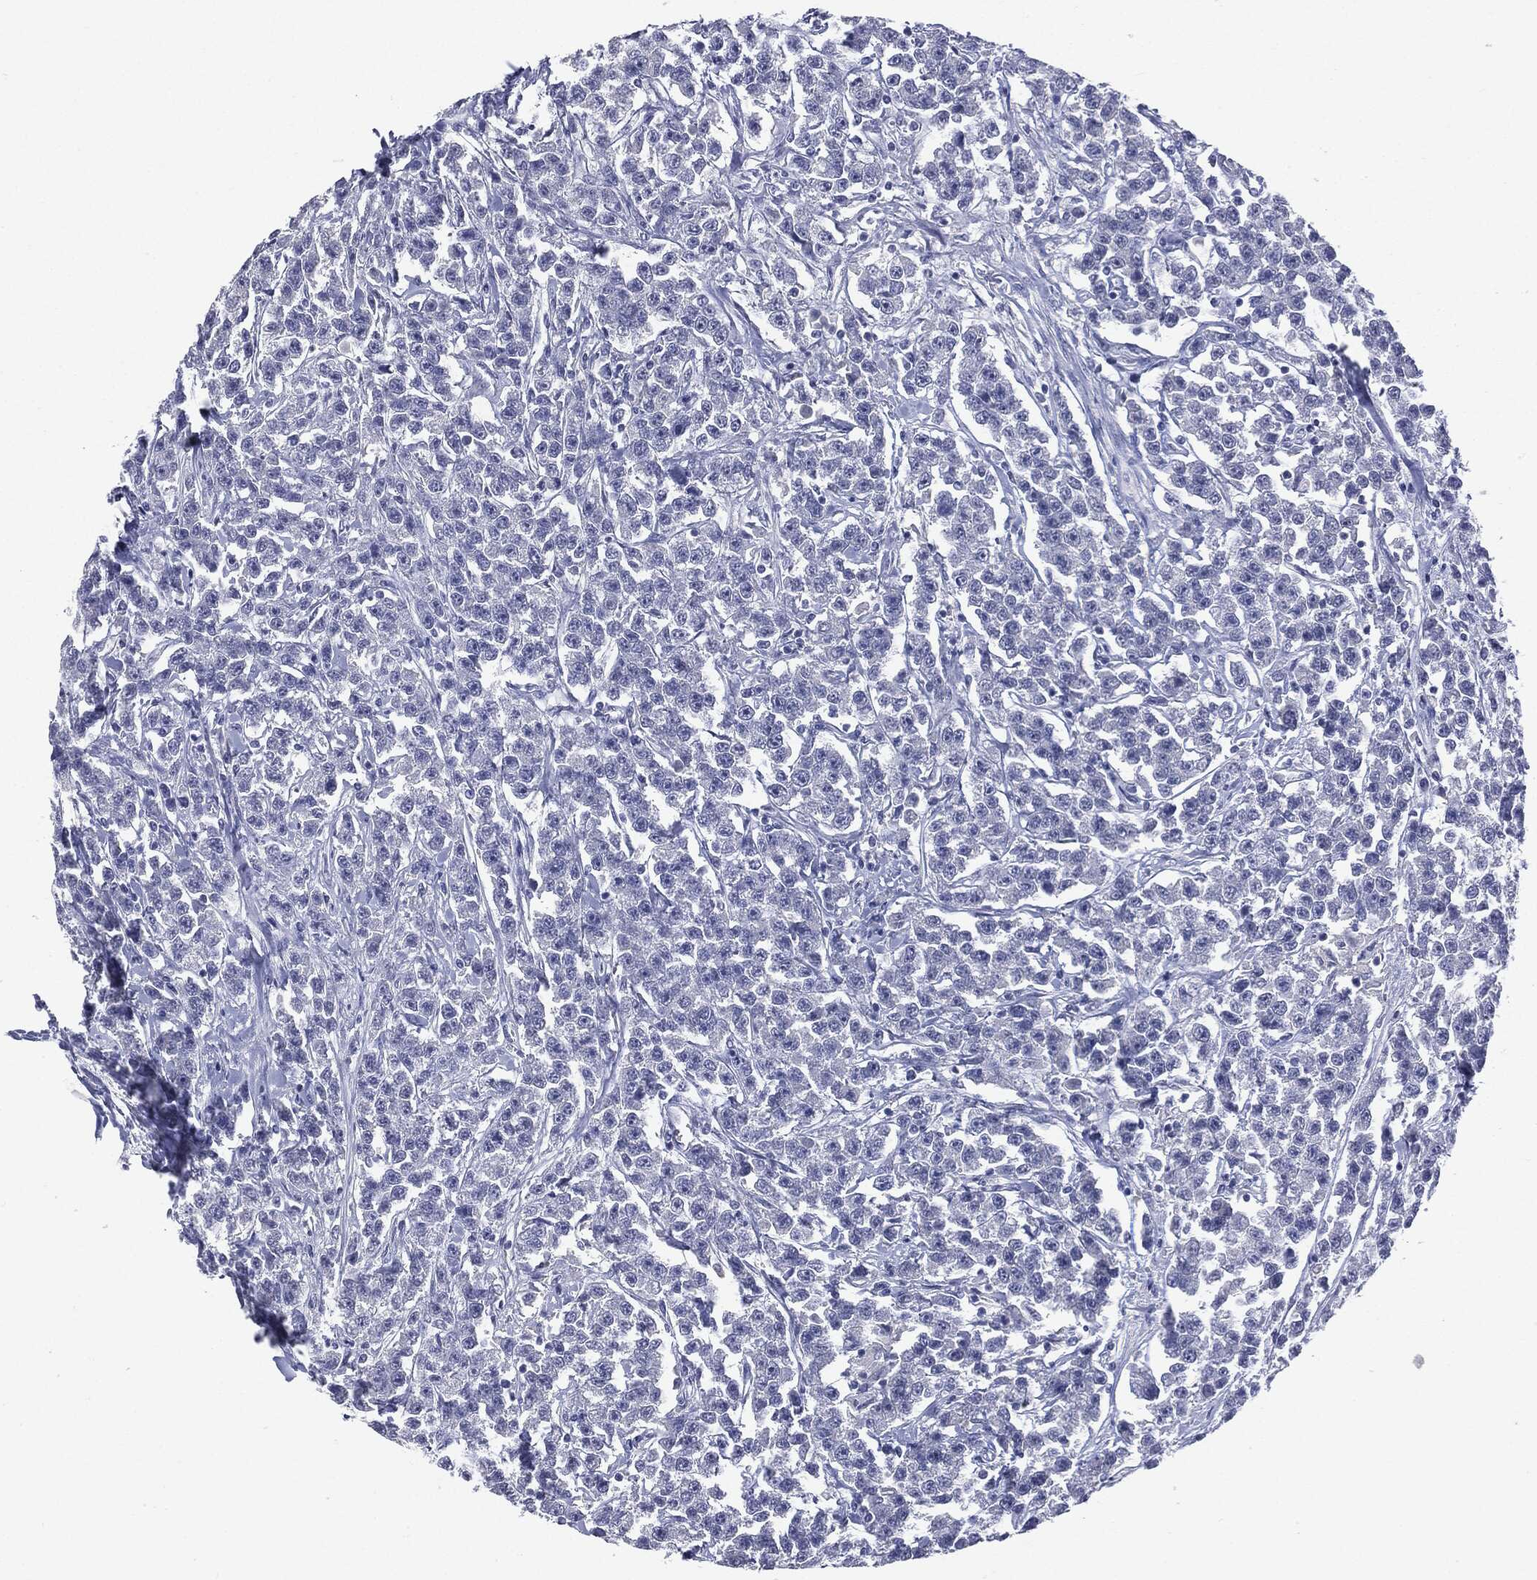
{"staining": {"intensity": "negative", "quantity": "none", "location": "none"}, "tissue": "testis cancer", "cell_type": "Tumor cells", "image_type": "cancer", "snomed": [{"axis": "morphology", "description": "Seminoma, NOS"}, {"axis": "topography", "description": "Testis"}], "caption": "The histopathology image demonstrates no significant positivity in tumor cells of seminoma (testis).", "gene": "TSHB", "patient": {"sex": "male", "age": 59}}